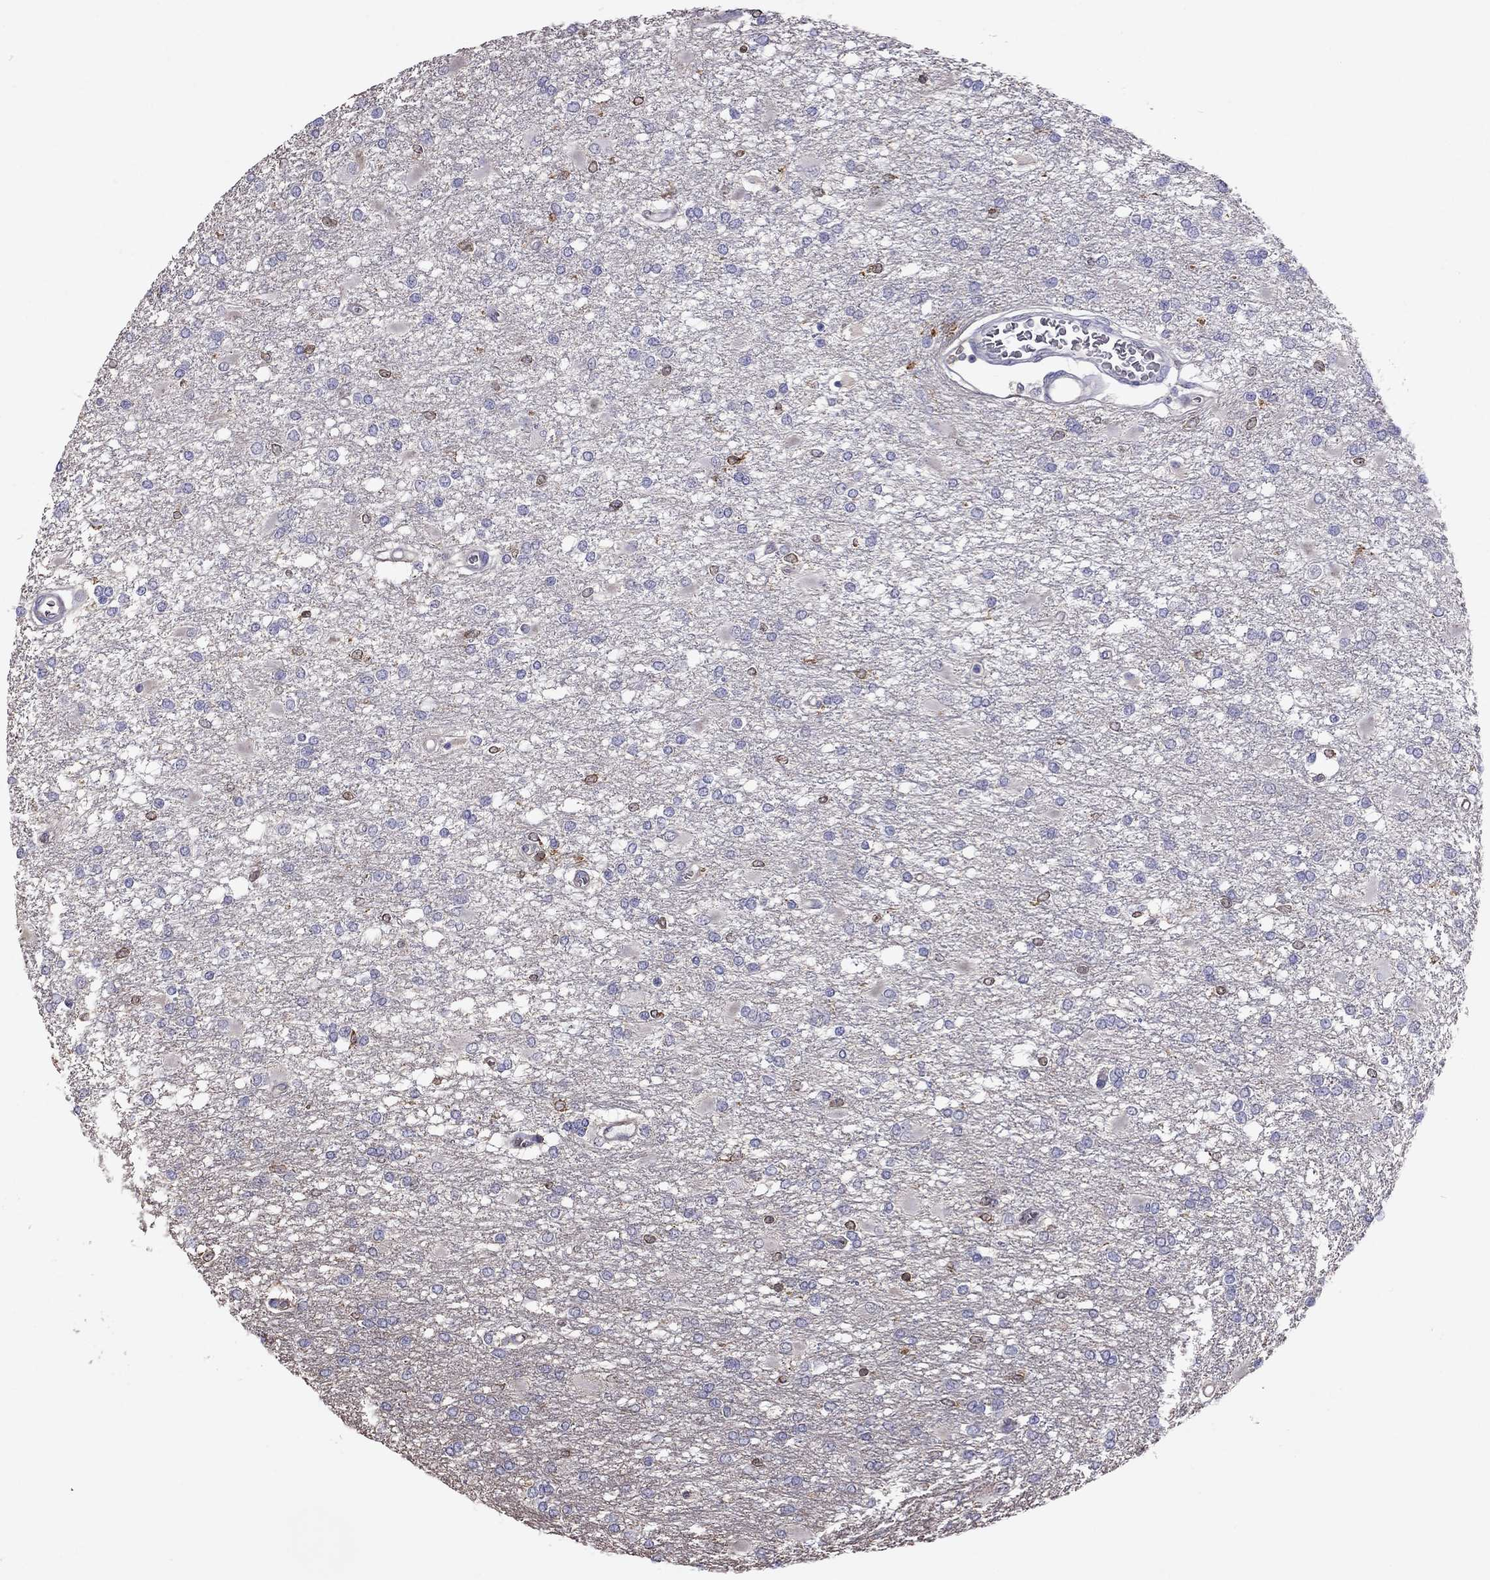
{"staining": {"intensity": "negative", "quantity": "none", "location": "none"}, "tissue": "glioma", "cell_type": "Tumor cells", "image_type": "cancer", "snomed": [{"axis": "morphology", "description": "Glioma, malignant, High grade"}, {"axis": "topography", "description": "Cerebral cortex"}], "caption": "High magnification brightfield microscopy of glioma stained with DAB (brown) and counterstained with hematoxylin (blue): tumor cells show no significant expression.", "gene": "ADAM28", "patient": {"sex": "male", "age": 79}}